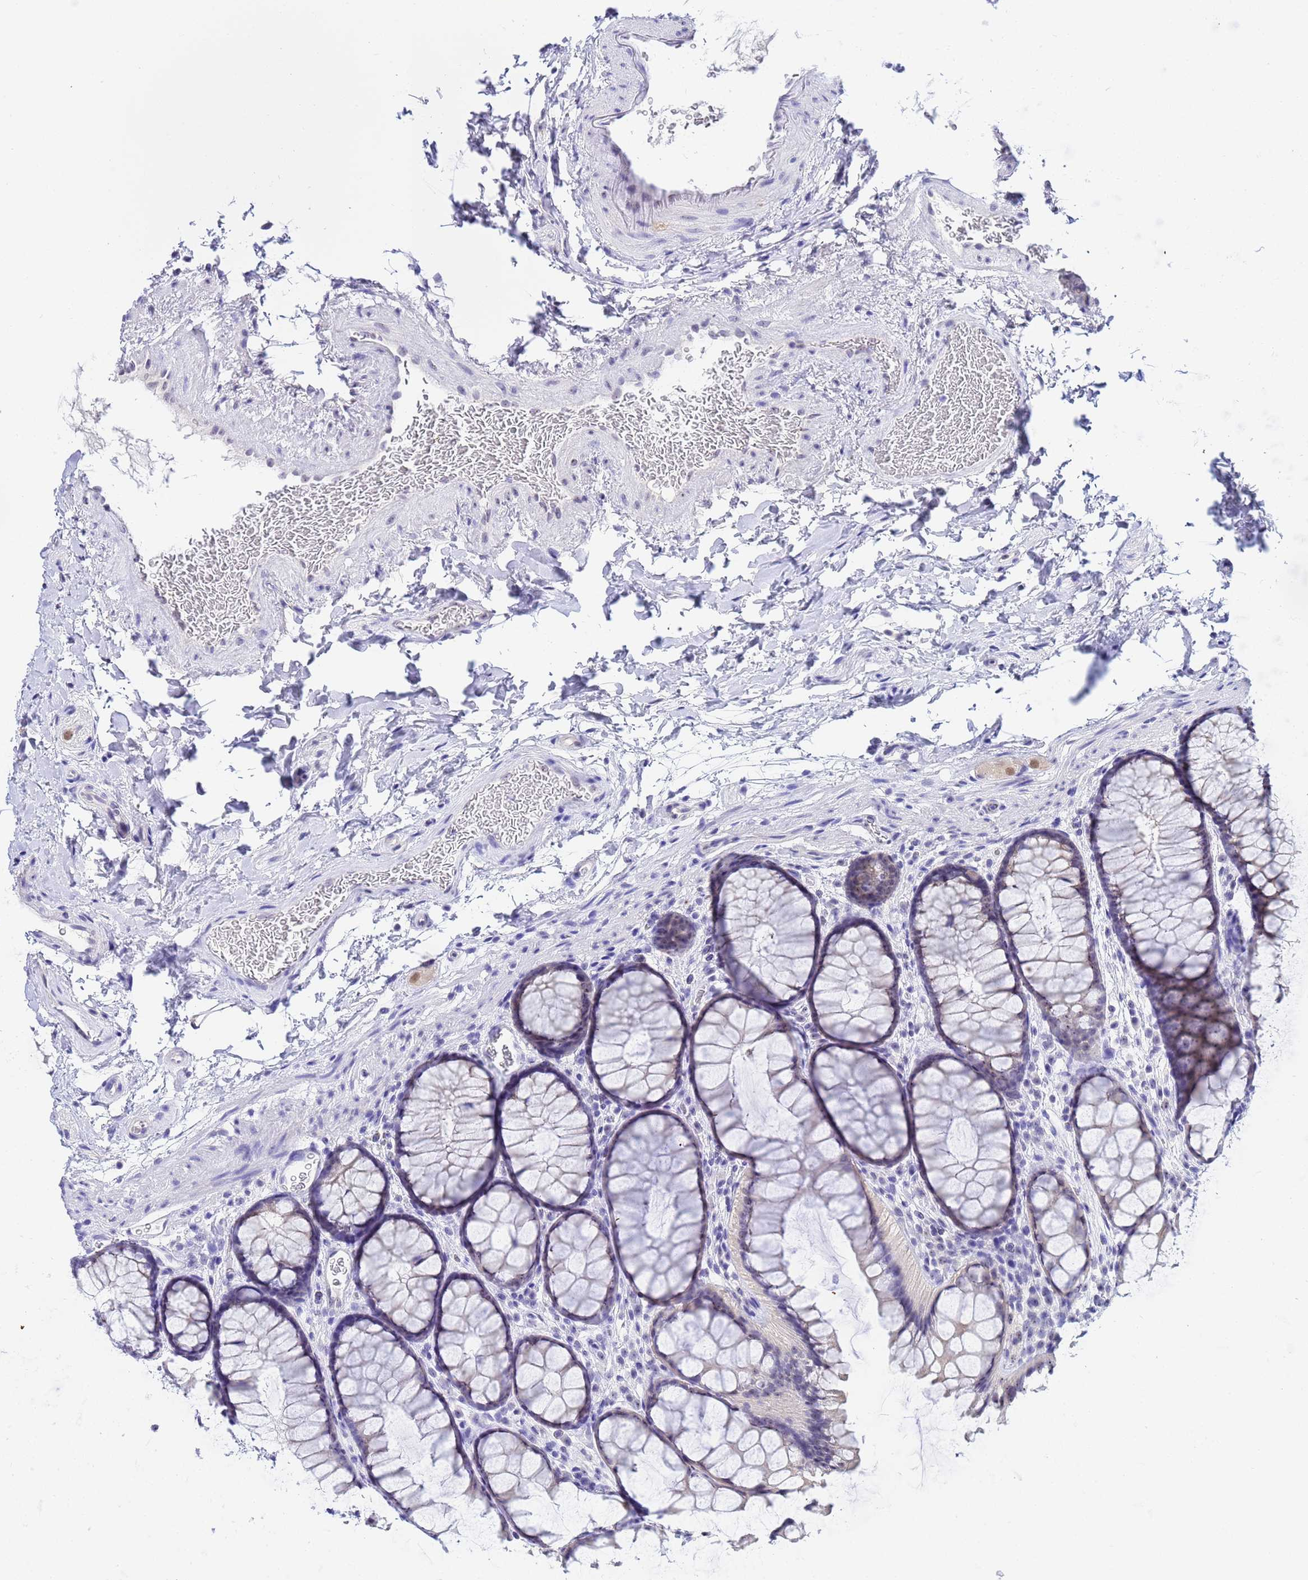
{"staining": {"intensity": "negative", "quantity": "none", "location": "none"}, "tissue": "colon", "cell_type": "Endothelial cells", "image_type": "normal", "snomed": [{"axis": "morphology", "description": "Normal tissue, NOS"}, {"axis": "topography", "description": "Colon"}], "caption": "Immunohistochemistry image of normal colon: colon stained with DAB (3,3'-diaminobenzidine) exhibits no significant protein positivity in endothelial cells. The staining is performed using DAB brown chromogen with nuclei counter-stained in using hematoxylin.", "gene": "ACTL6B", "patient": {"sex": "female", "age": 82}}